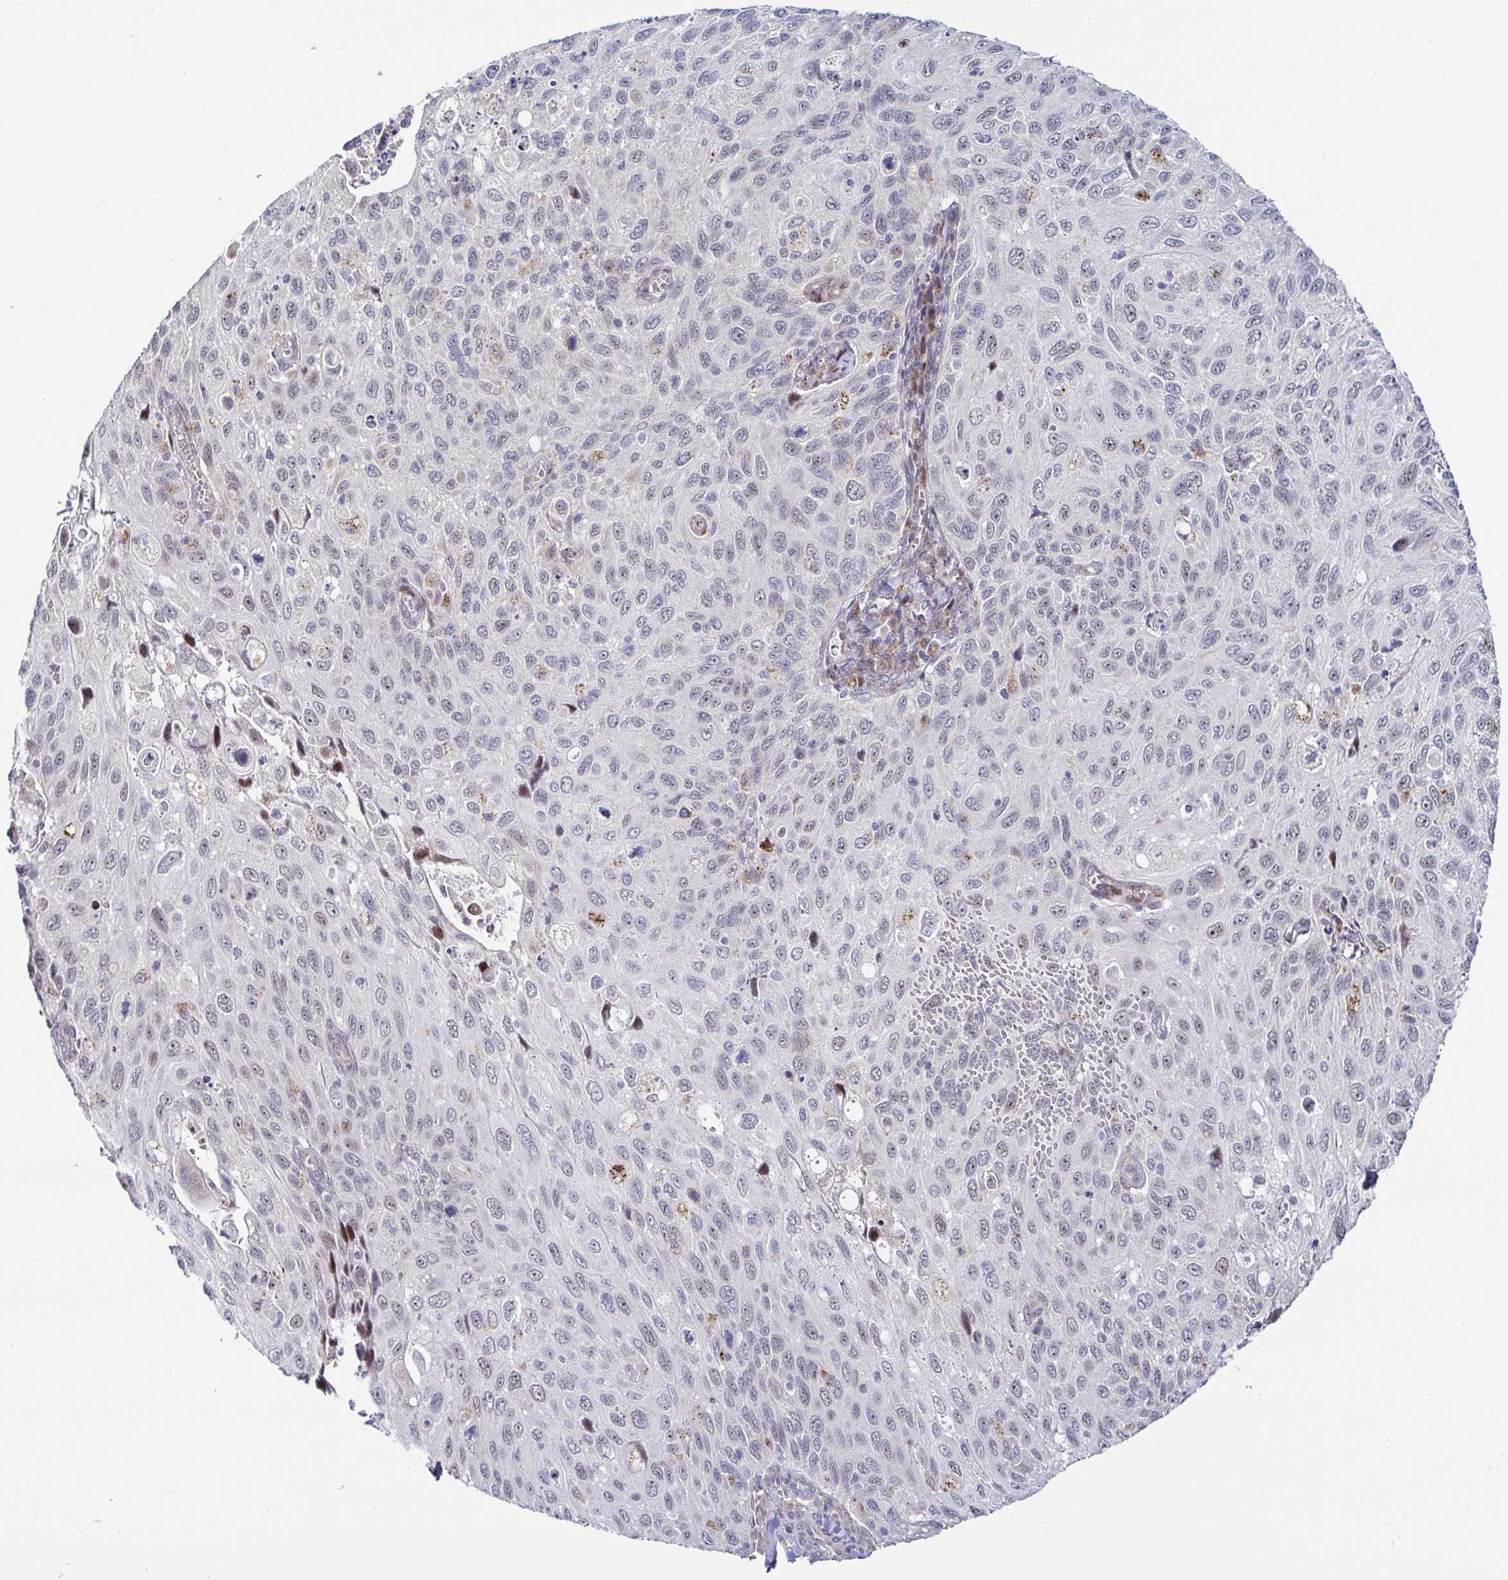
{"staining": {"intensity": "weak", "quantity": "<25%", "location": "nuclear"}, "tissue": "cervical cancer", "cell_type": "Tumor cells", "image_type": "cancer", "snomed": [{"axis": "morphology", "description": "Squamous cell carcinoma, NOS"}, {"axis": "topography", "description": "Cervix"}], "caption": "There is no significant staining in tumor cells of squamous cell carcinoma (cervical).", "gene": "DZIP1", "patient": {"sex": "female", "age": 70}}